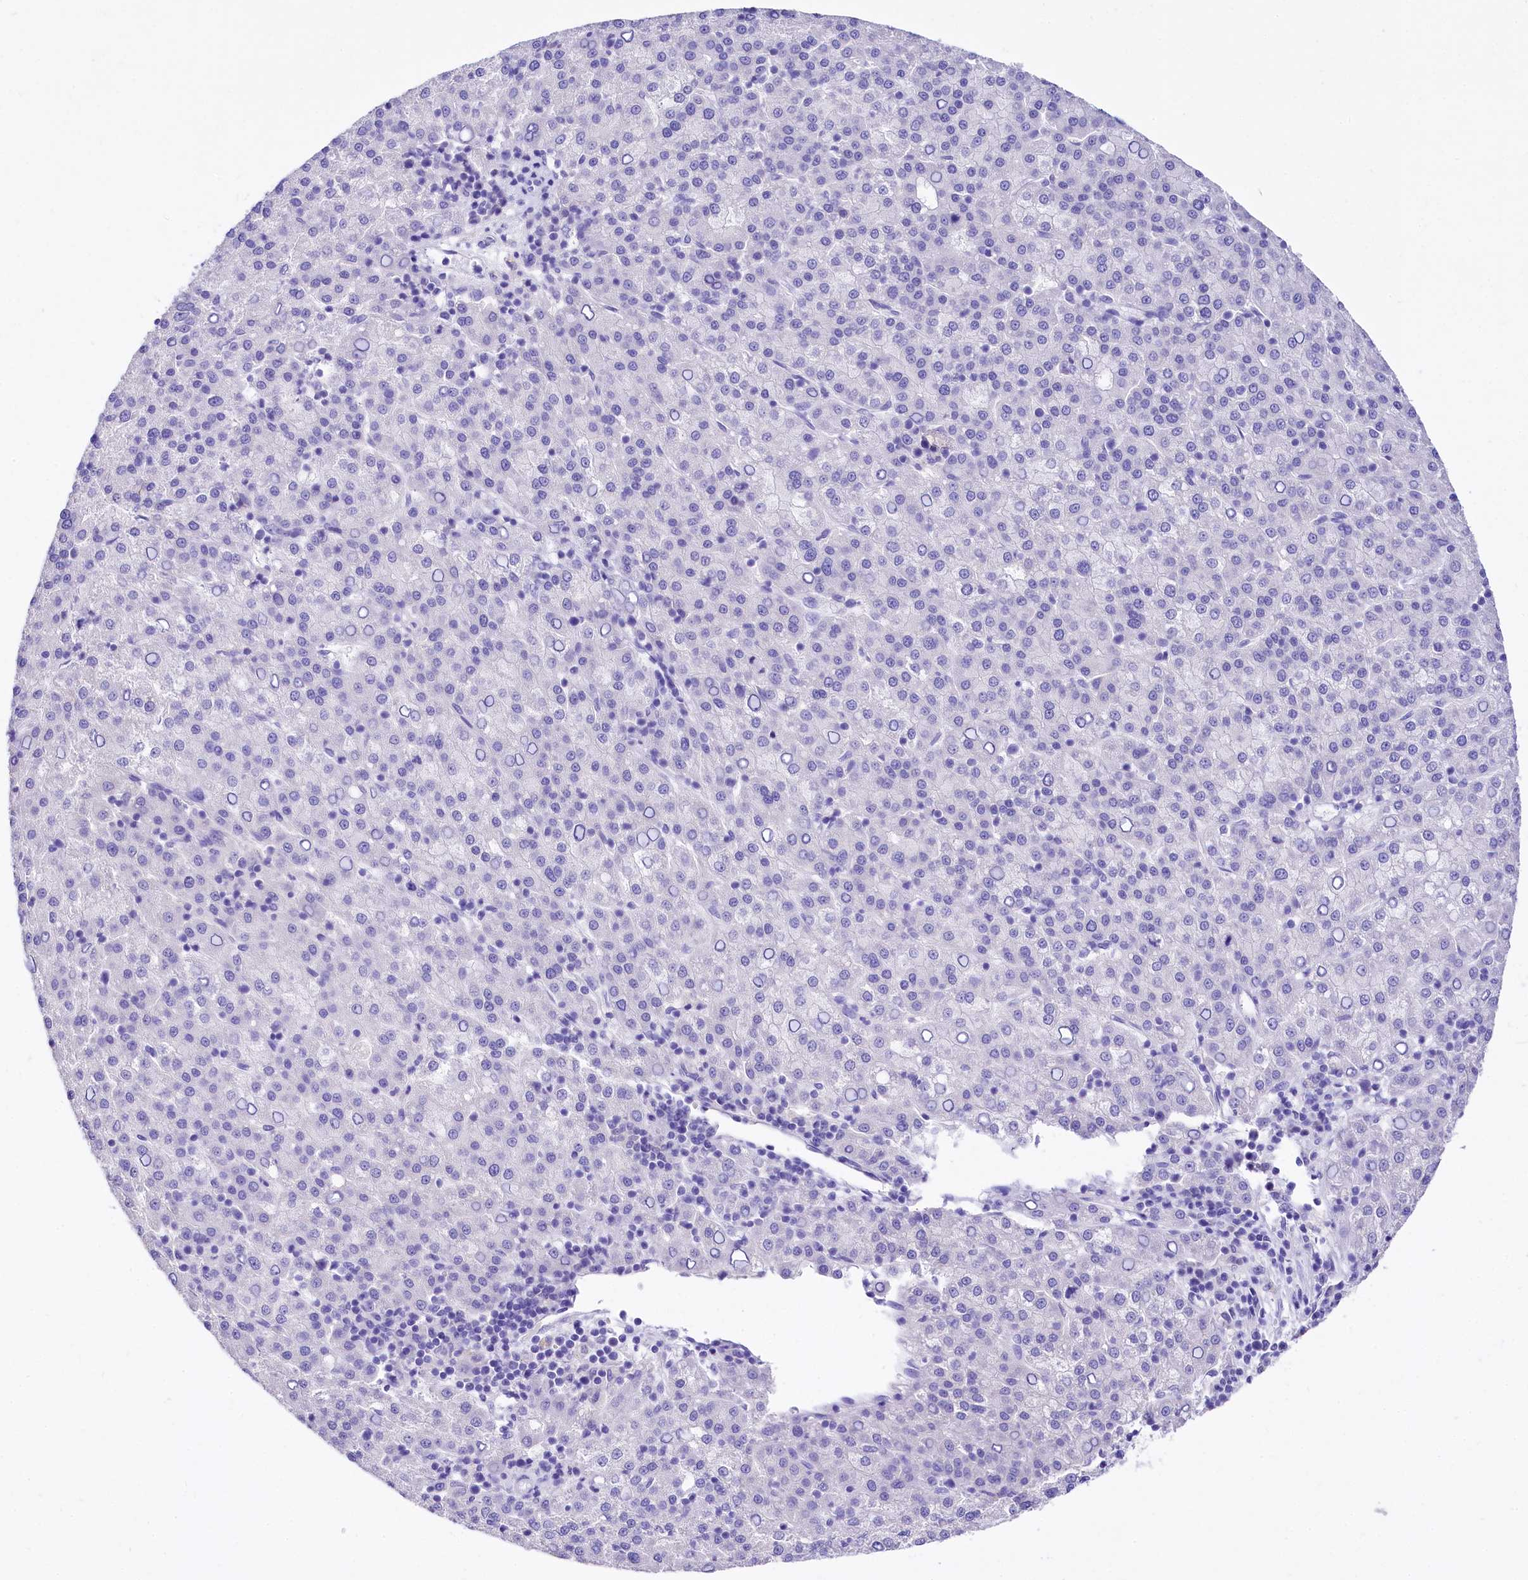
{"staining": {"intensity": "negative", "quantity": "none", "location": "none"}, "tissue": "liver cancer", "cell_type": "Tumor cells", "image_type": "cancer", "snomed": [{"axis": "morphology", "description": "Carcinoma, Hepatocellular, NOS"}, {"axis": "topography", "description": "Liver"}], "caption": "Tumor cells are negative for brown protein staining in liver cancer (hepatocellular carcinoma).", "gene": "A2ML1", "patient": {"sex": "female", "age": 58}}